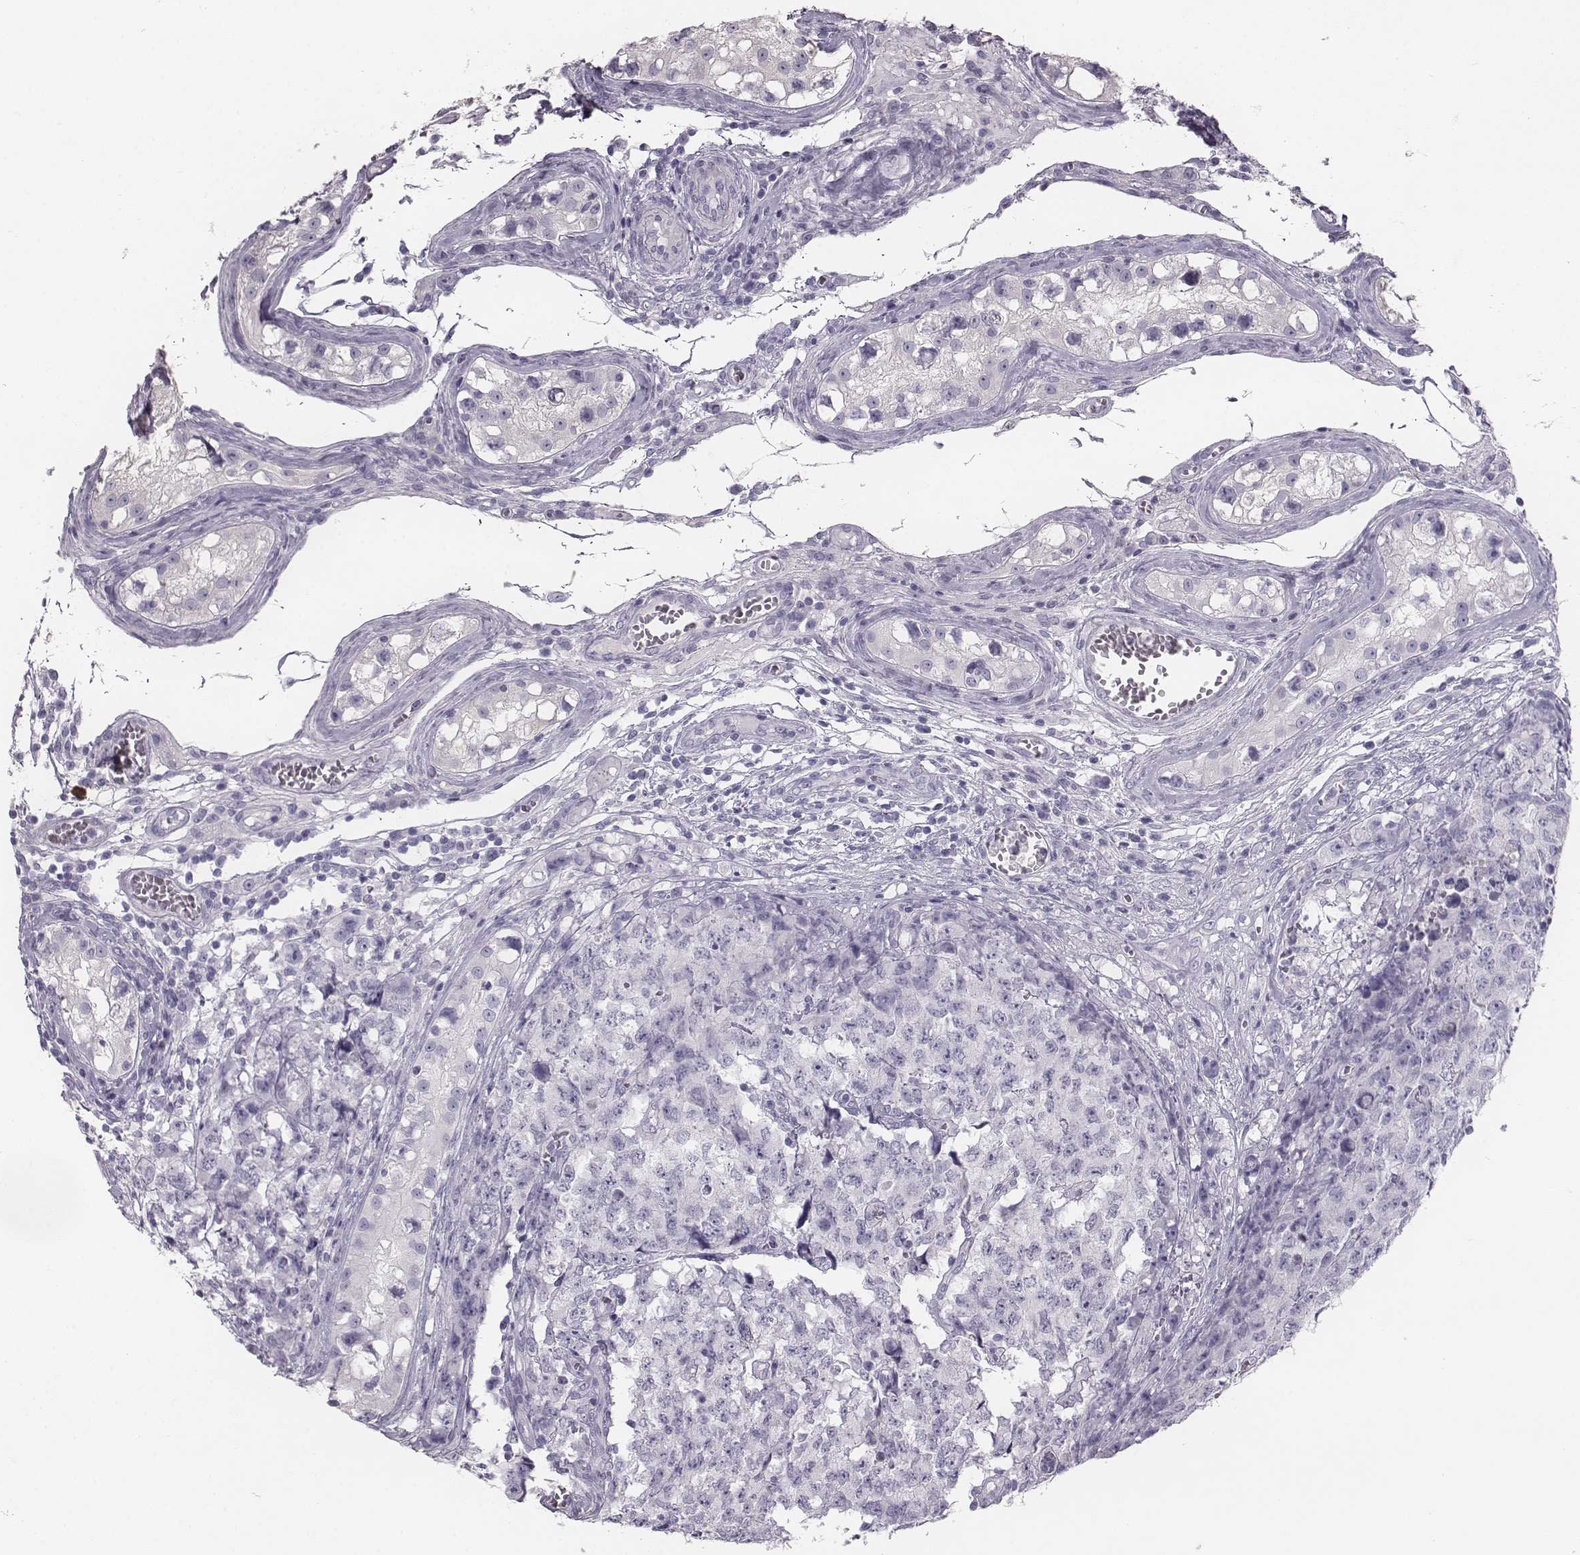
{"staining": {"intensity": "negative", "quantity": "none", "location": "none"}, "tissue": "testis cancer", "cell_type": "Tumor cells", "image_type": "cancer", "snomed": [{"axis": "morphology", "description": "Carcinoma, Embryonal, NOS"}, {"axis": "topography", "description": "Testis"}], "caption": "Tumor cells are negative for protein expression in human embryonal carcinoma (testis).", "gene": "NPTXR", "patient": {"sex": "male", "age": 23}}